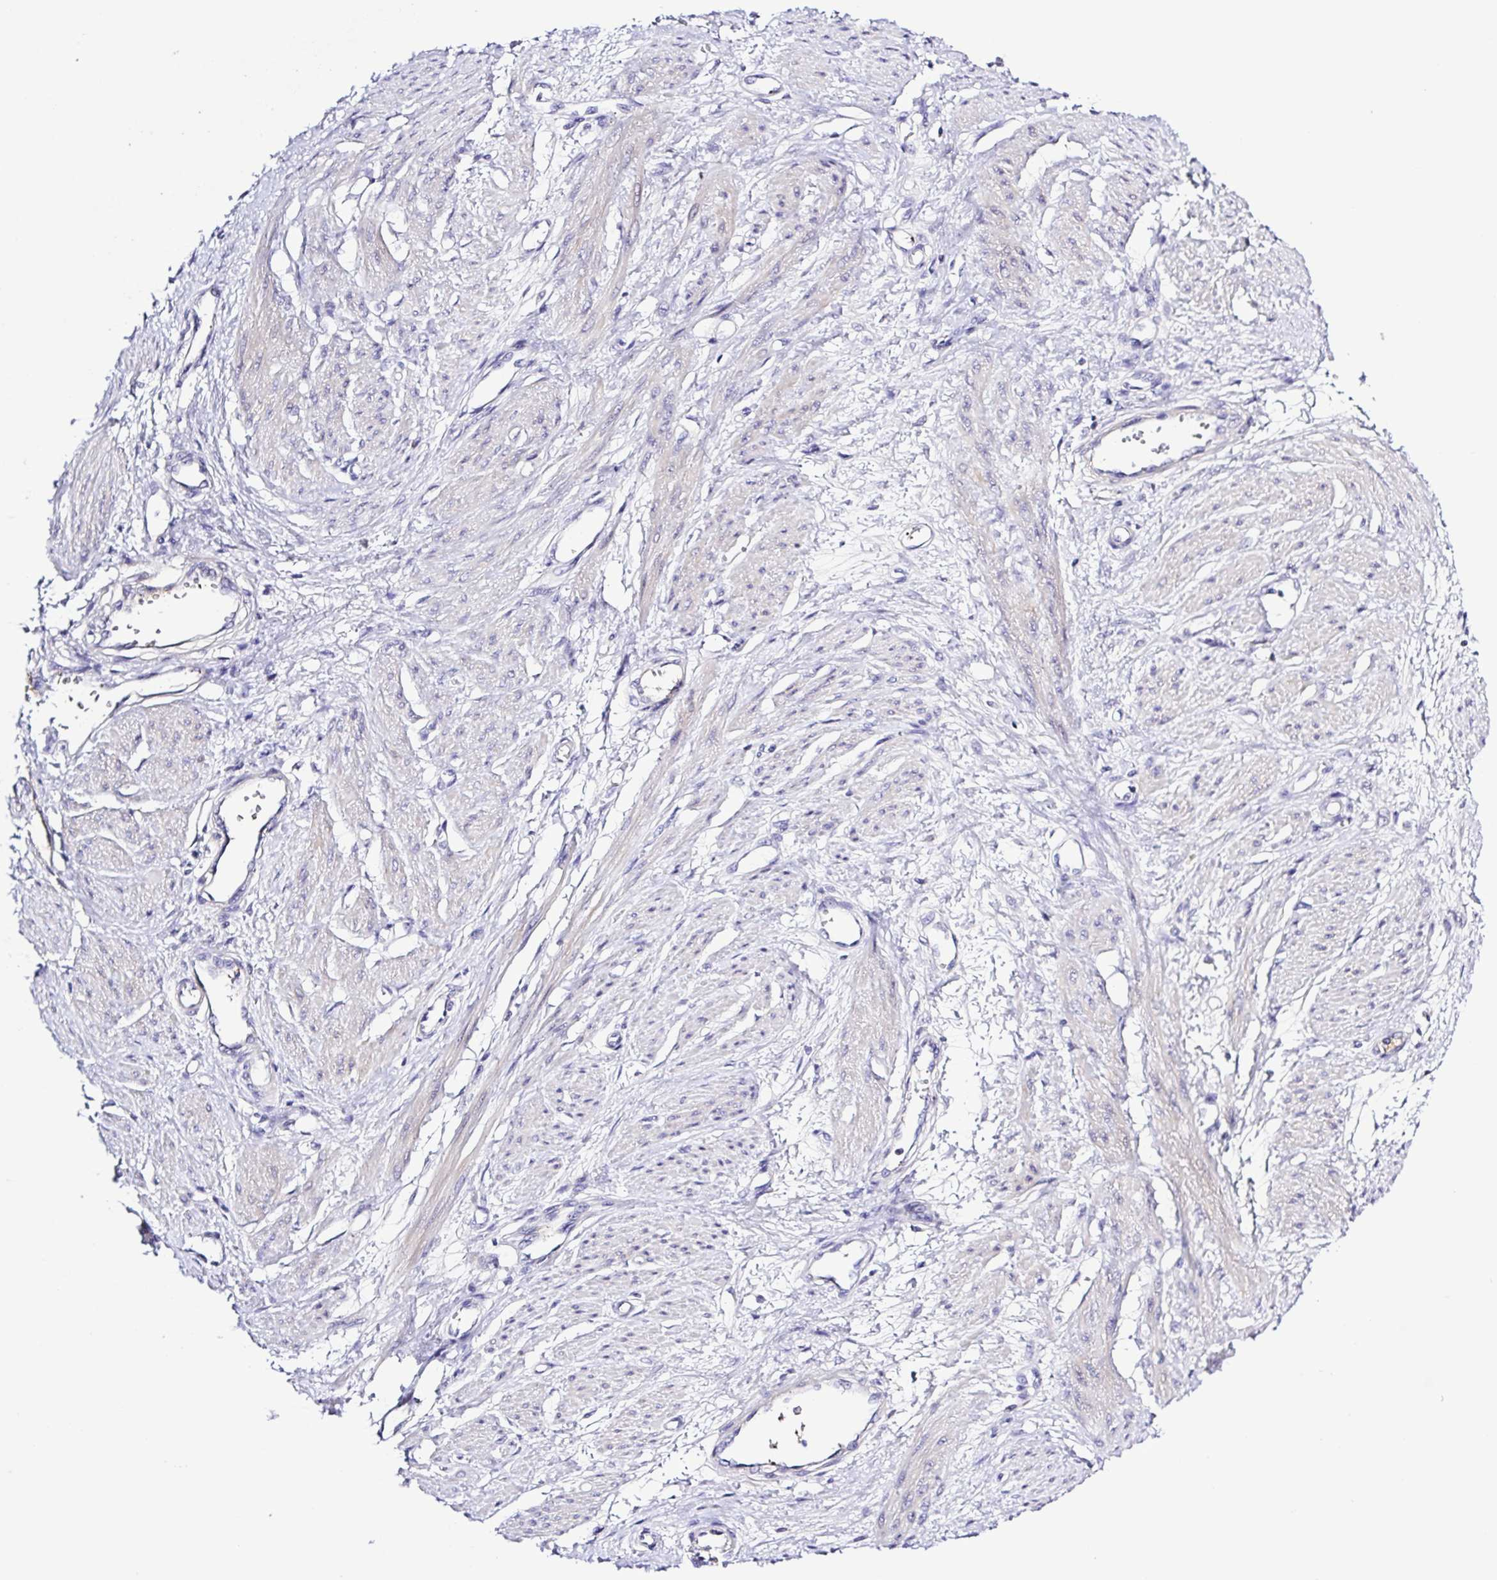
{"staining": {"intensity": "weak", "quantity": "<25%", "location": "cytoplasmic/membranous"}, "tissue": "smooth muscle", "cell_type": "Smooth muscle cells", "image_type": "normal", "snomed": [{"axis": "morphology", "description": "Normal tissue, NOS"}, {"axis": "topography", "description": "Smooth muscle"}, {"axis": "topography", "description": "Uterus"}], "caption": "High power microscopy image of an immunohistochemistry image of unremarkable smooth muscle, revealing no significant staining in smooth muscle cells.", "gene": "GABBR2", "patient": {"sex": "female", "age": 39}}